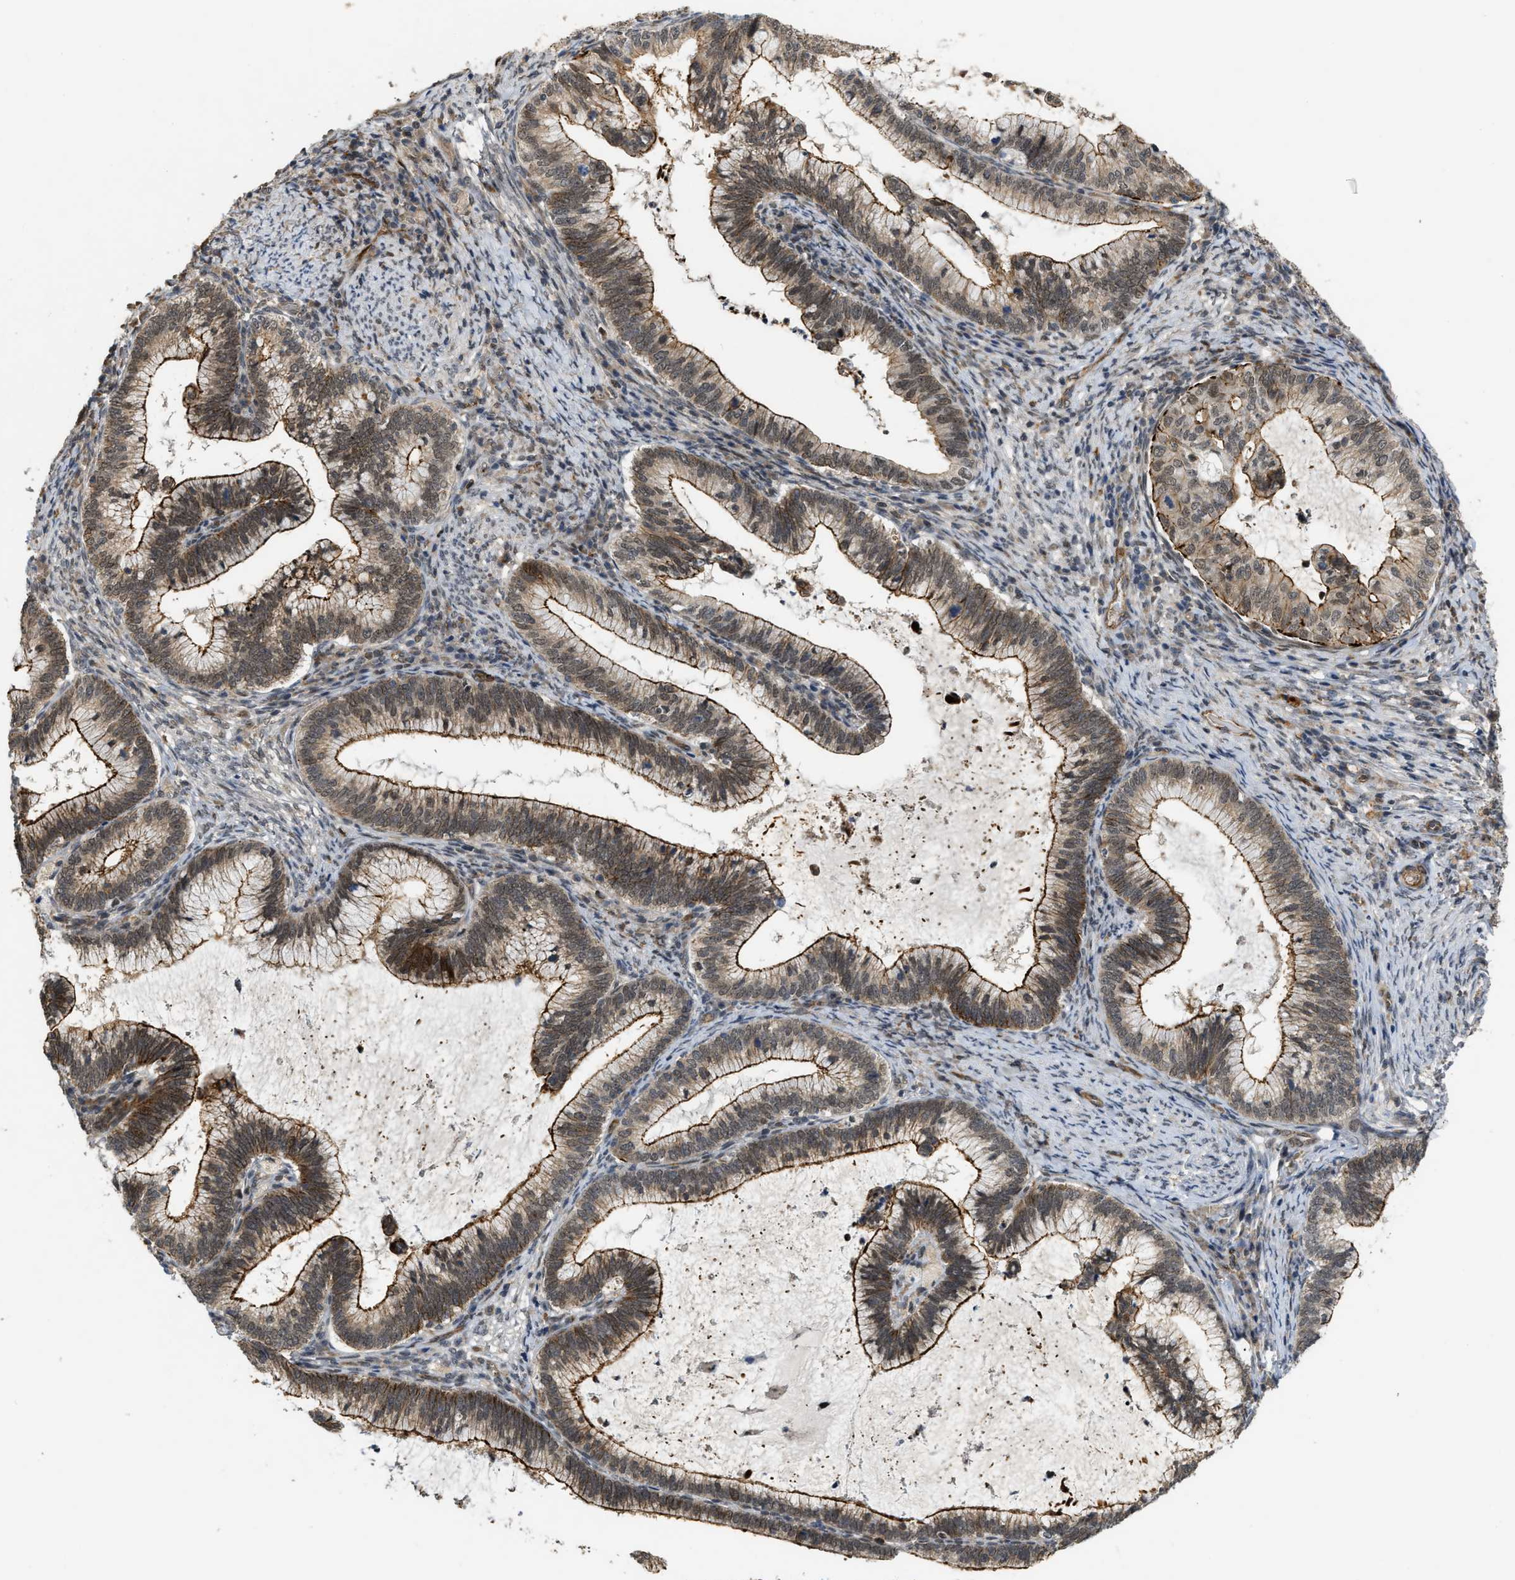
{"staining": {"intensity": "moderate", "quantity": ">75%", "location": "cytoplasmic/membranous,nuclear"}, "tissue": "cervical cancer", "cell_type": "Tumor cells", "image_type": "cancer", "snomed": [{"axis": "morphology", "description": "Adenocarcinoma, NOS"}, {"axis": "topography", "description": "Cervix"}], "caption": "This histopathology image shows immunohistochemistry staining of human adenocarcinoma (cervical), with medium moderate cytoplasmic/membranous and nuclear staining in about >75% of tumor cells.", "gene": "DPF2", "patient": {"sex": "female", "age": 36}}